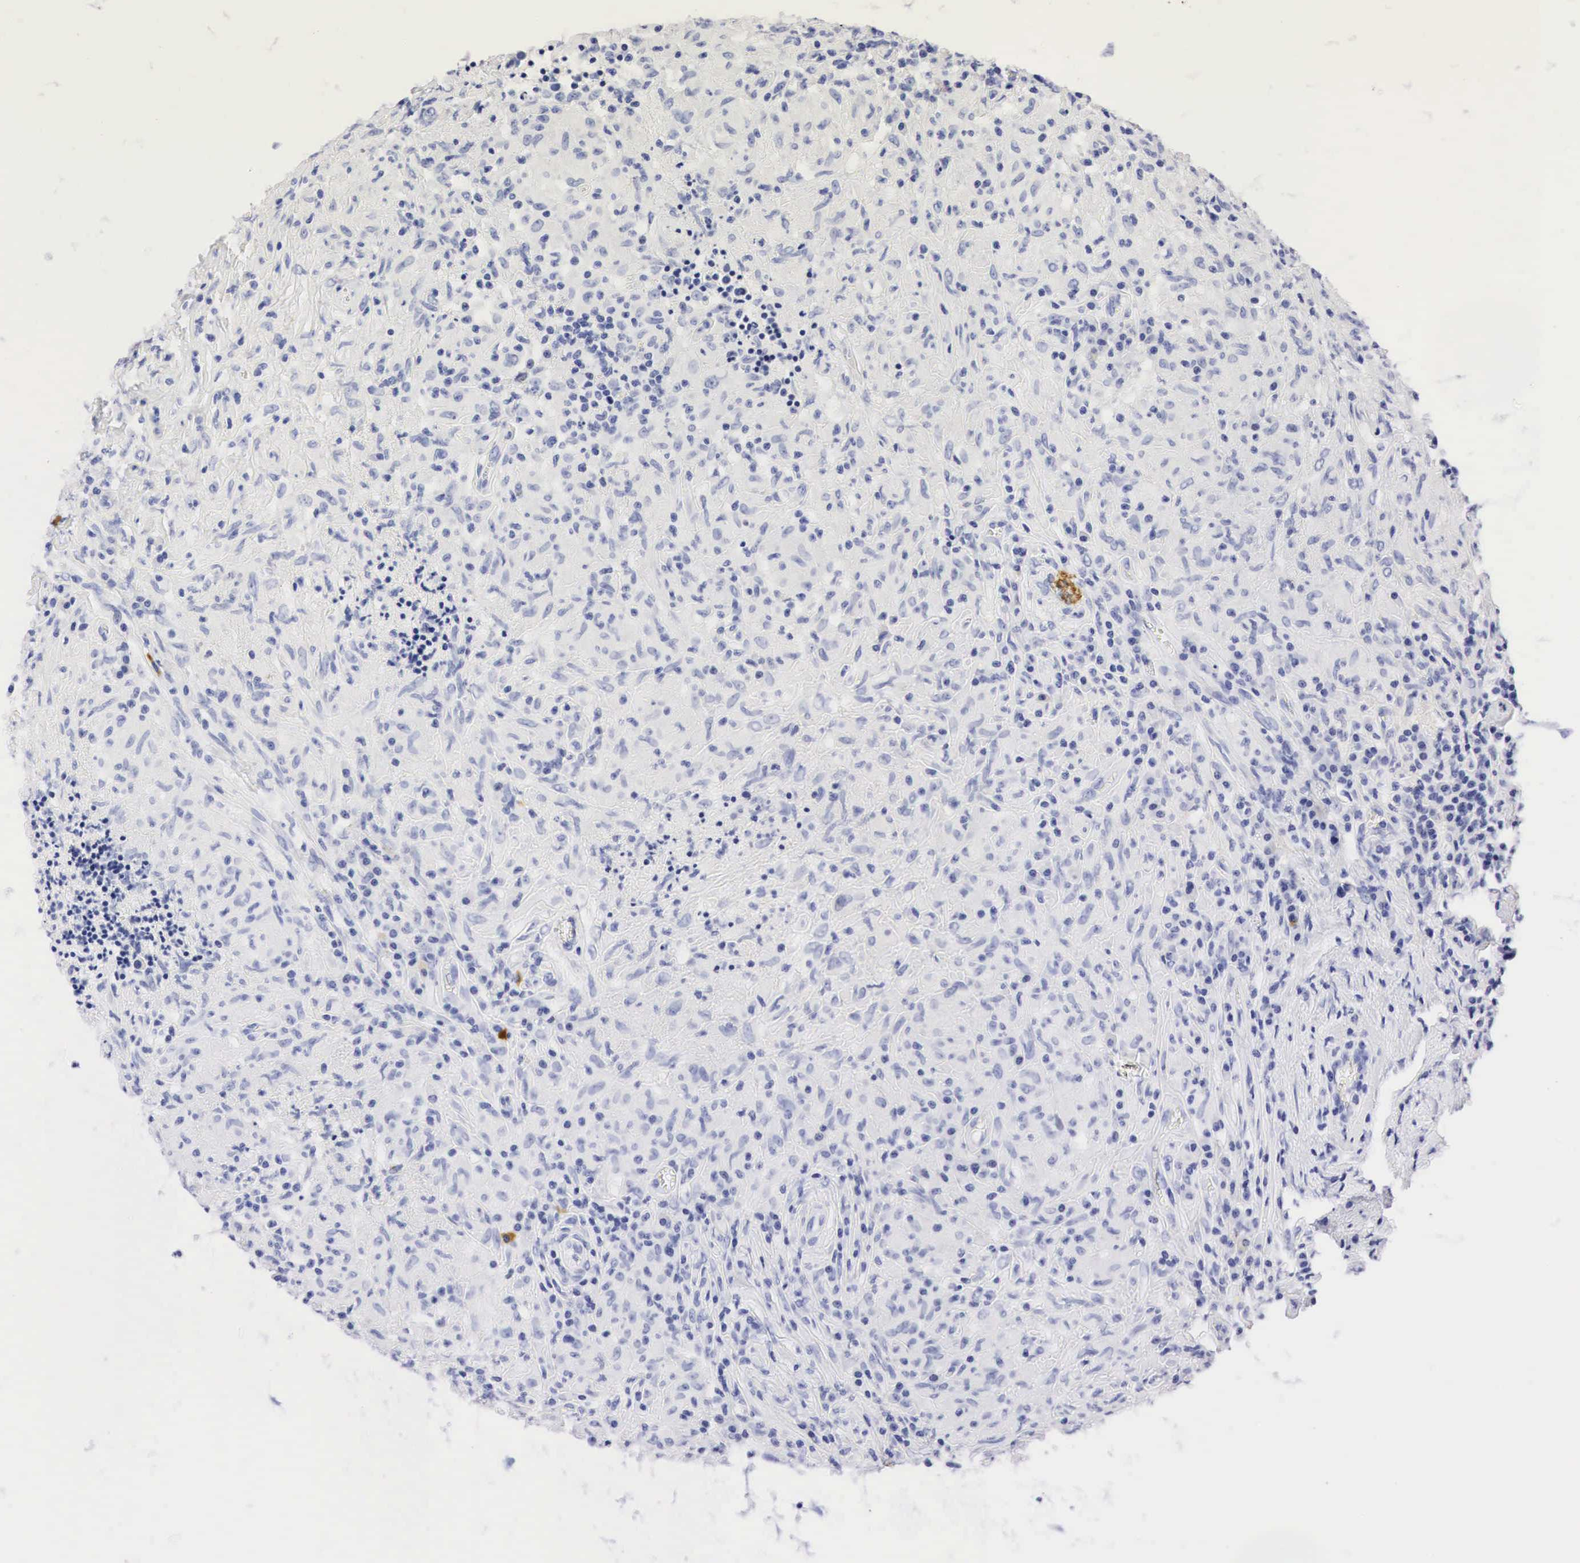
{"staining": {"intensity": "negative", "quantity": "none", "location": "none"}, "tissue": "testis cancer", "cell_type": "Tumor cells", "image_type": "cancer", "snomed": [{"axis": "morphology", "description": "Seminoma, NOS"}, {"axis": "topography", "description": "Testis"}], "caption": "Tumor cells show no significant staining in testis cancer (seminoma).", "gene": "NKX2-1", "patient": {"sex": "male", "age": 34}}